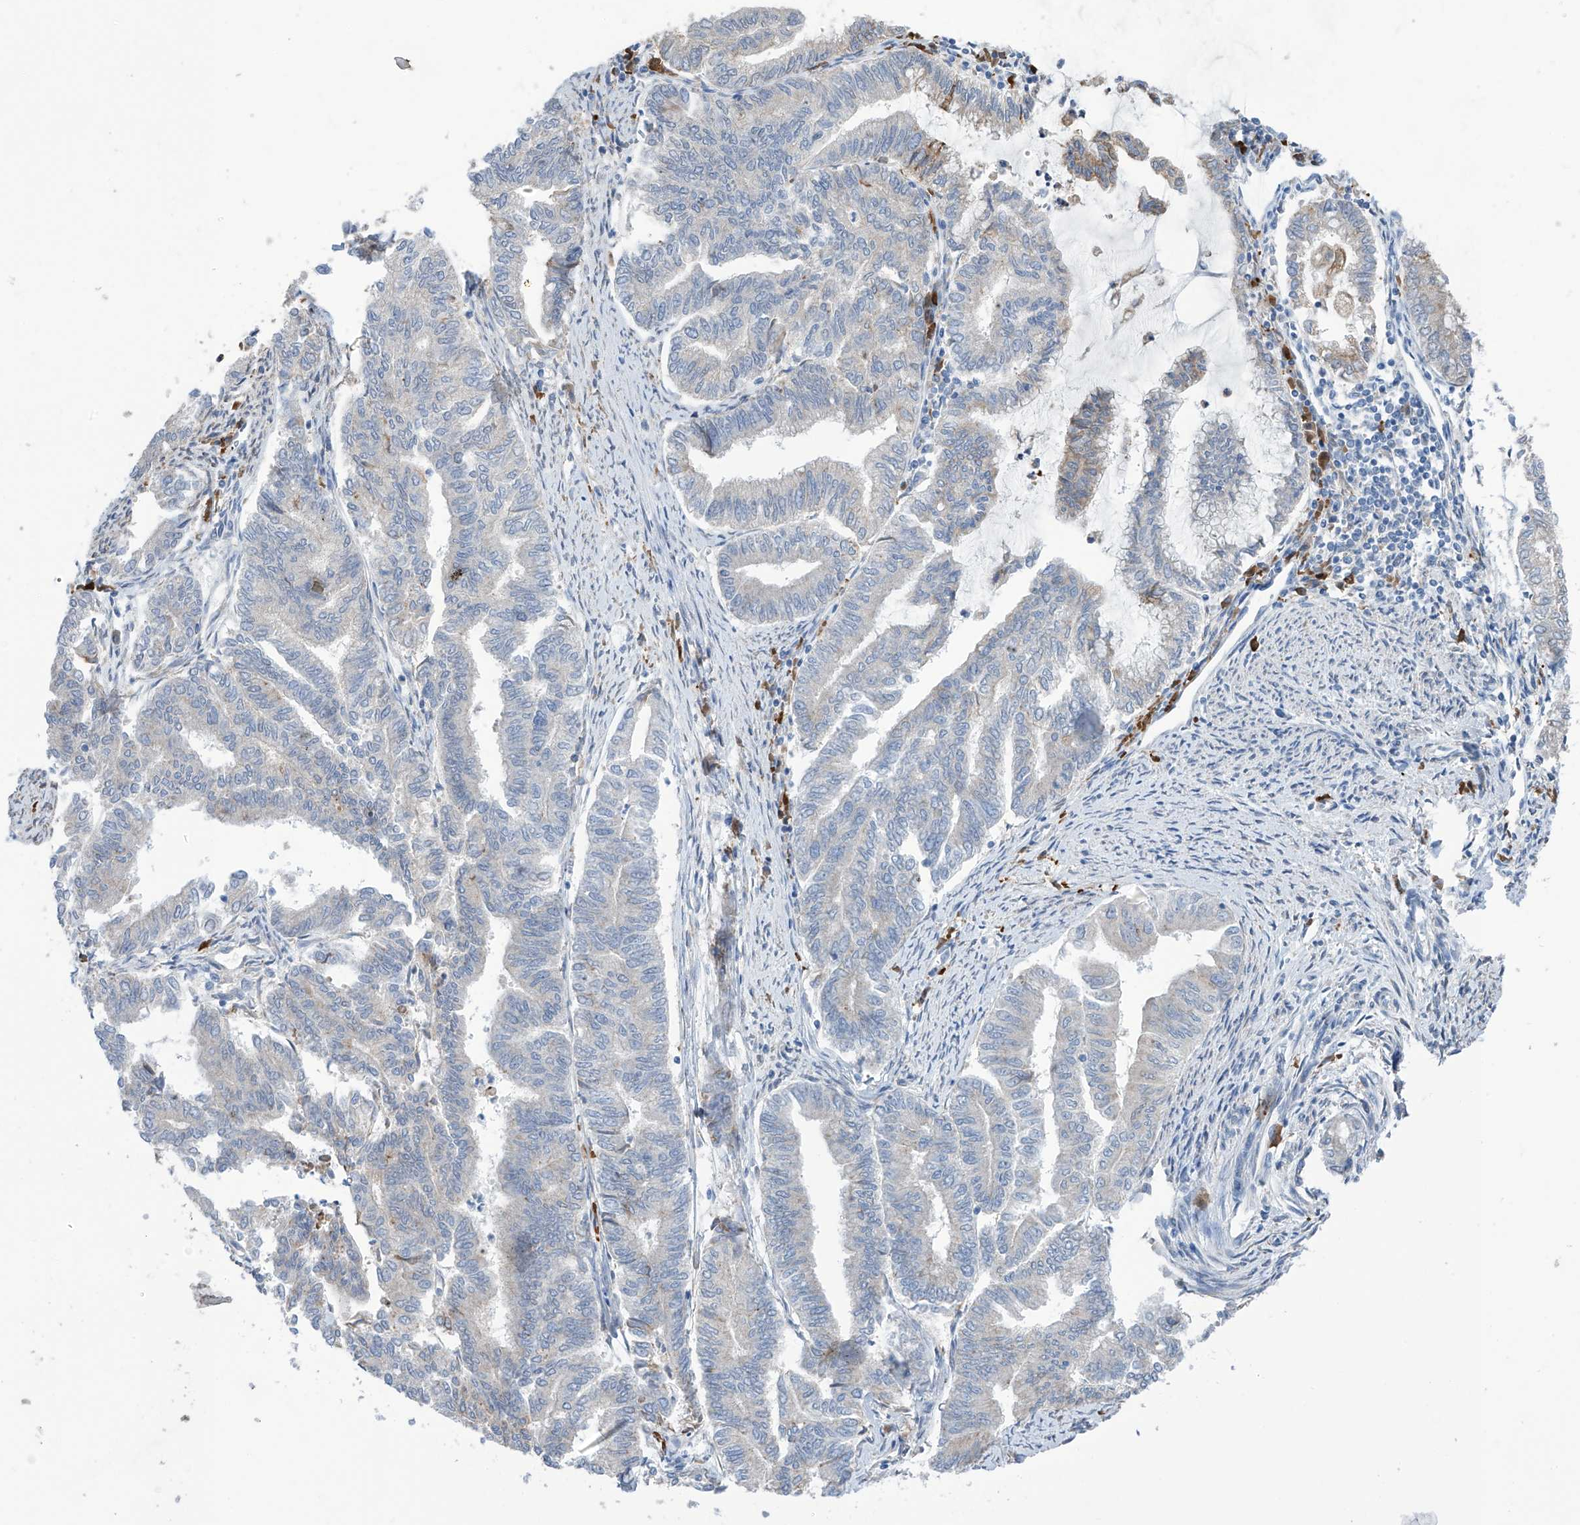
{"staining": {"intensity": "negative", "quantity": "none", "location": "none"}, "tissue": "endometrial cancer", "cell_type": "Tumor cells", "image_type": "cancer", "snomed": [{"axis": "morphology", "description": "Adenocarcinoma, NOS"}, {"axis": "topography", "description": "Endometrium"}], "caption": "An IHC photomicrograph of endometrial cancer (adenocarcinoma) is shown. There is no staining in tumor cells of endometrial cancer (adenocarcinoma). Nuclei are stained in blue.", "gene": "REC8", "patient": {"sex": "female", "age": 79}}